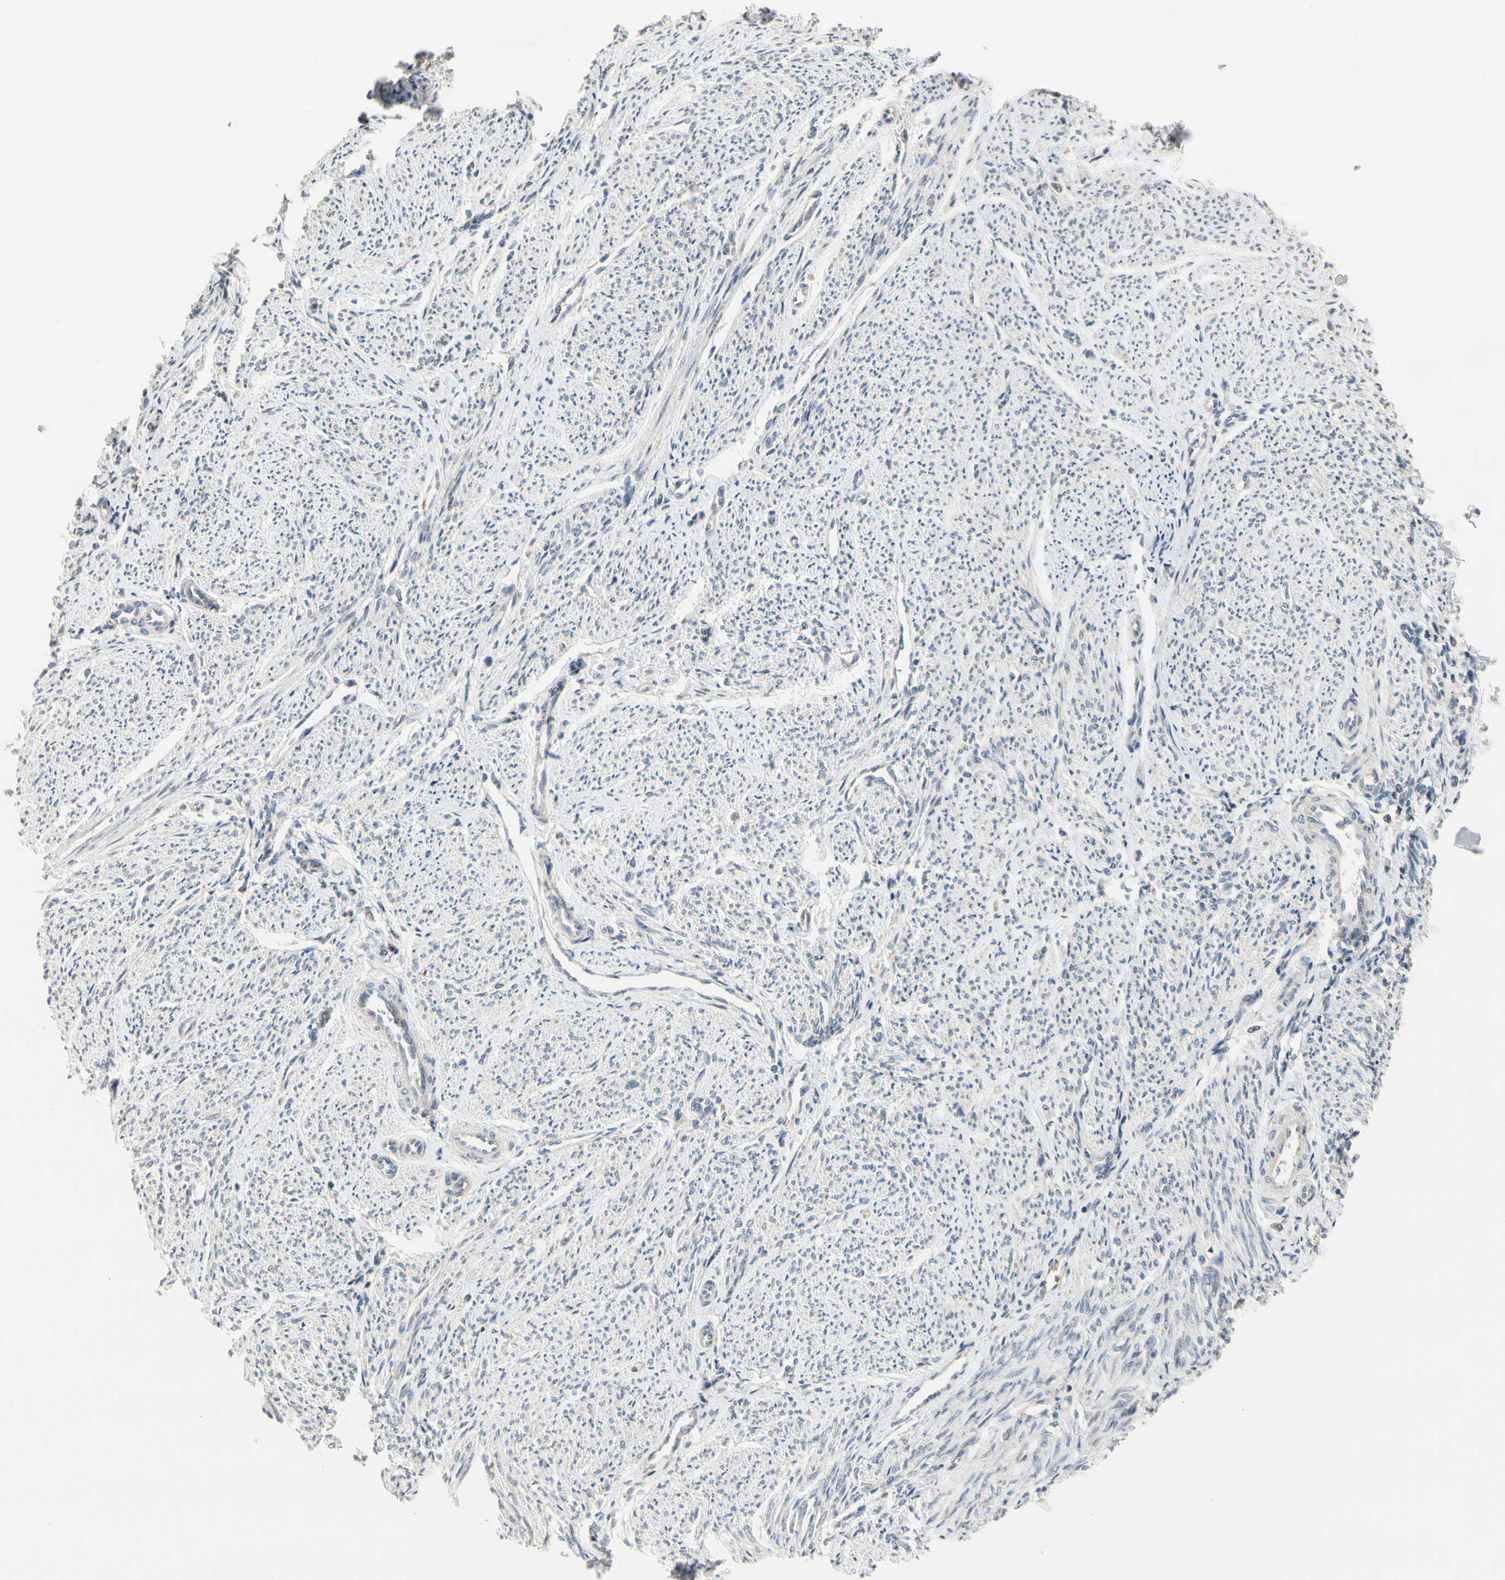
{"staining": {"intensity": "negative", "quantity": "none", "location": "none"}, "tissue": "smooth muscle", "cell_type": "Smooth muscle cells", "image_type": "normal", "snomed": [{"axis": "morphology", "description": "Normal tissue, NOS"}, {"axis": "topography", "description": "Smooth muscle"}], "caption": "There is no significant staining in smooth muscle cells of smooth muscle.", "gene": "SNX29", "patient": {"sex": "female", "age": 65}}